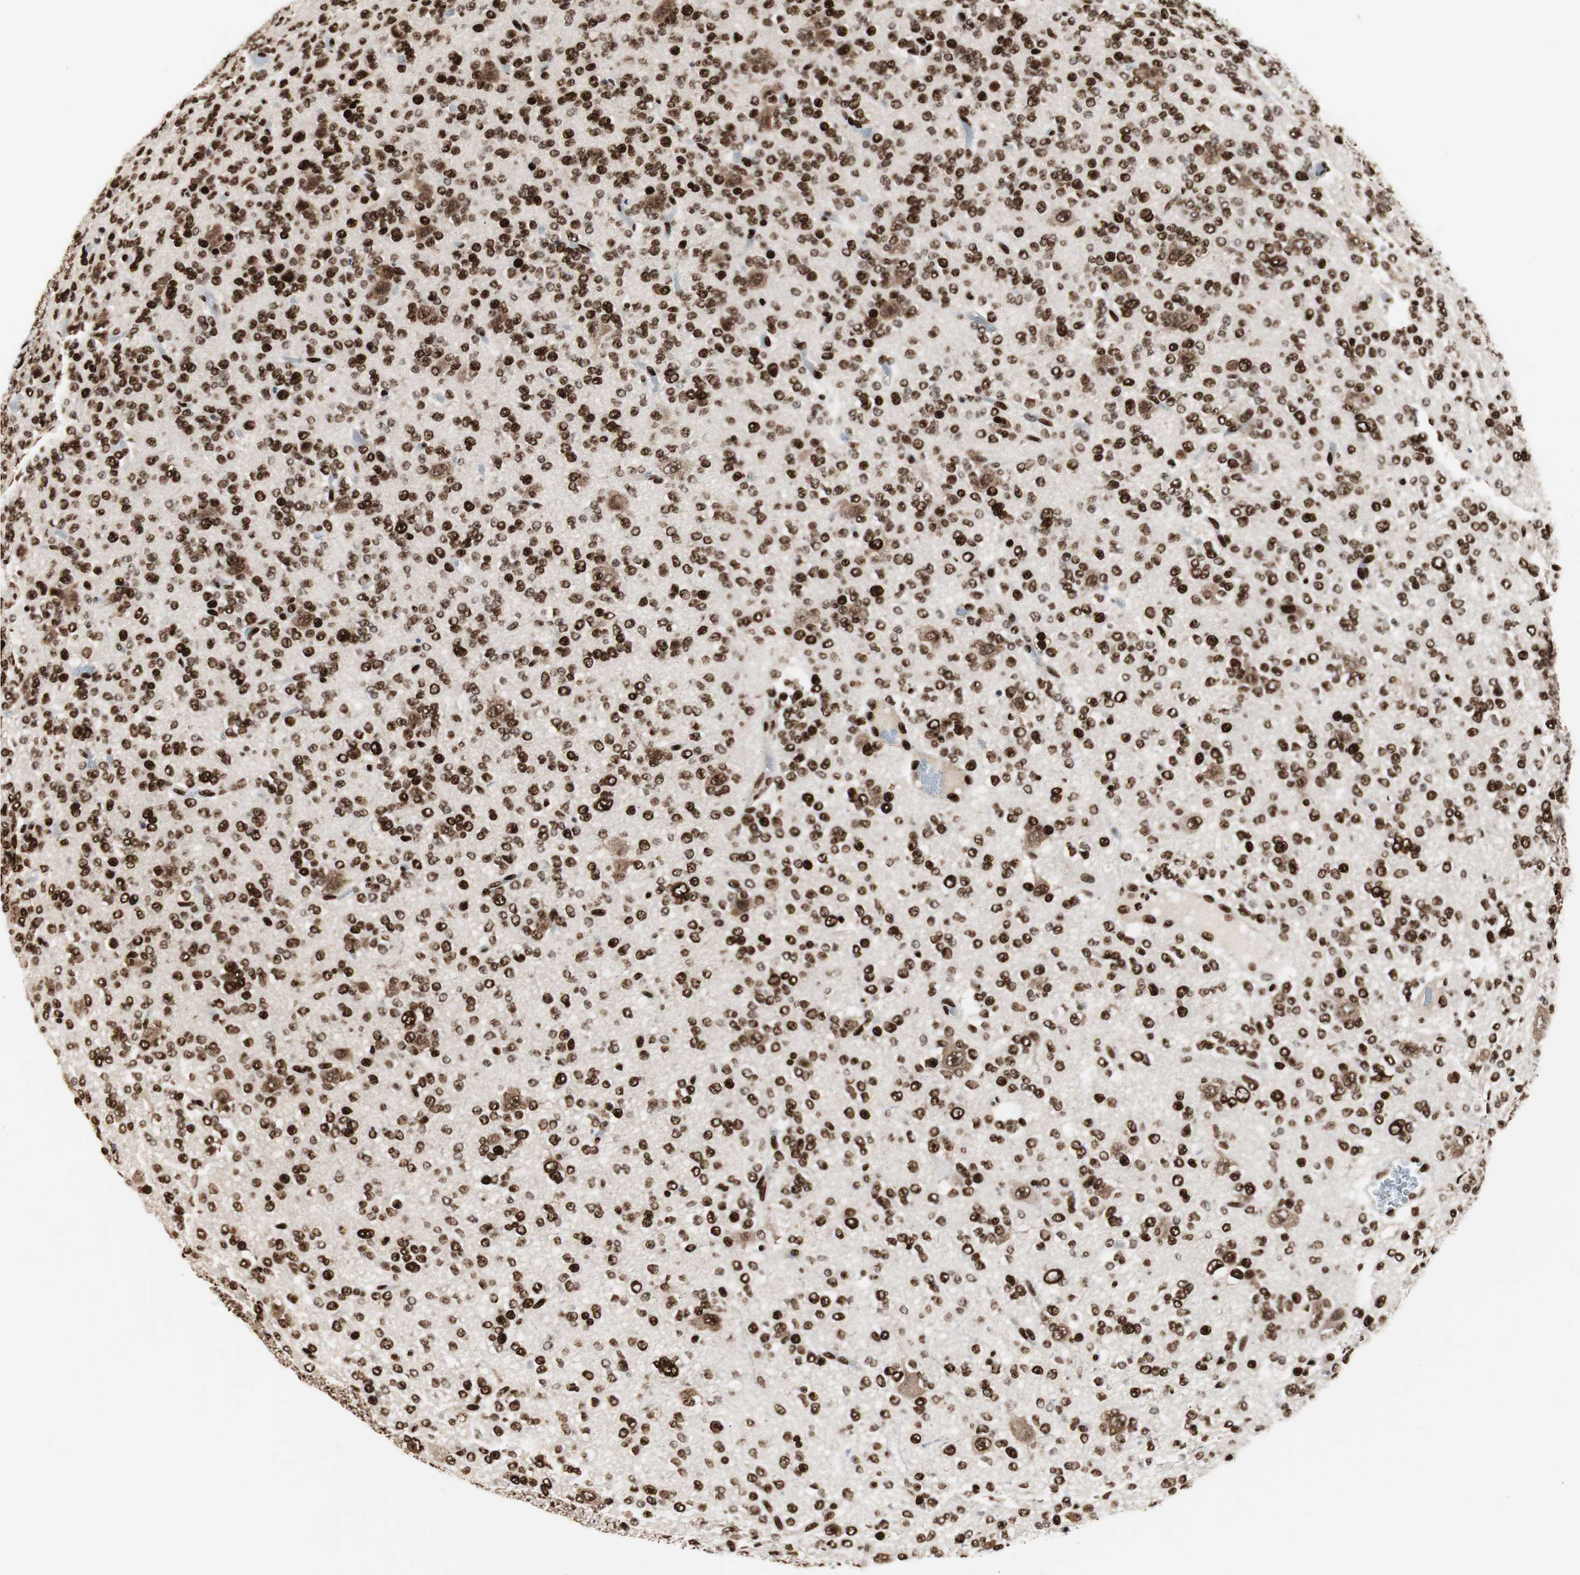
{"staining": {"intensity": "strong", "quantity": ">75%", "location": "nuclear"}, "tissue": "glioma", "cell_type": "Tumor cells", "image_type": "cancer", "snomed": [{"axis": "morphology", "description": "Glioma, malignant, Low grade"}, {"axis": "topography", "description": "Brain"}], "caption": "Immunohistochemistry photomicrograph of human malignant low-grade glioma stained for a protein (brown), which demonstrates high levels of strong nuclear staining in approximately >75% of tumor cells.", "gene": "MTA2", "patient": {"sex": "male", "age": 38}}